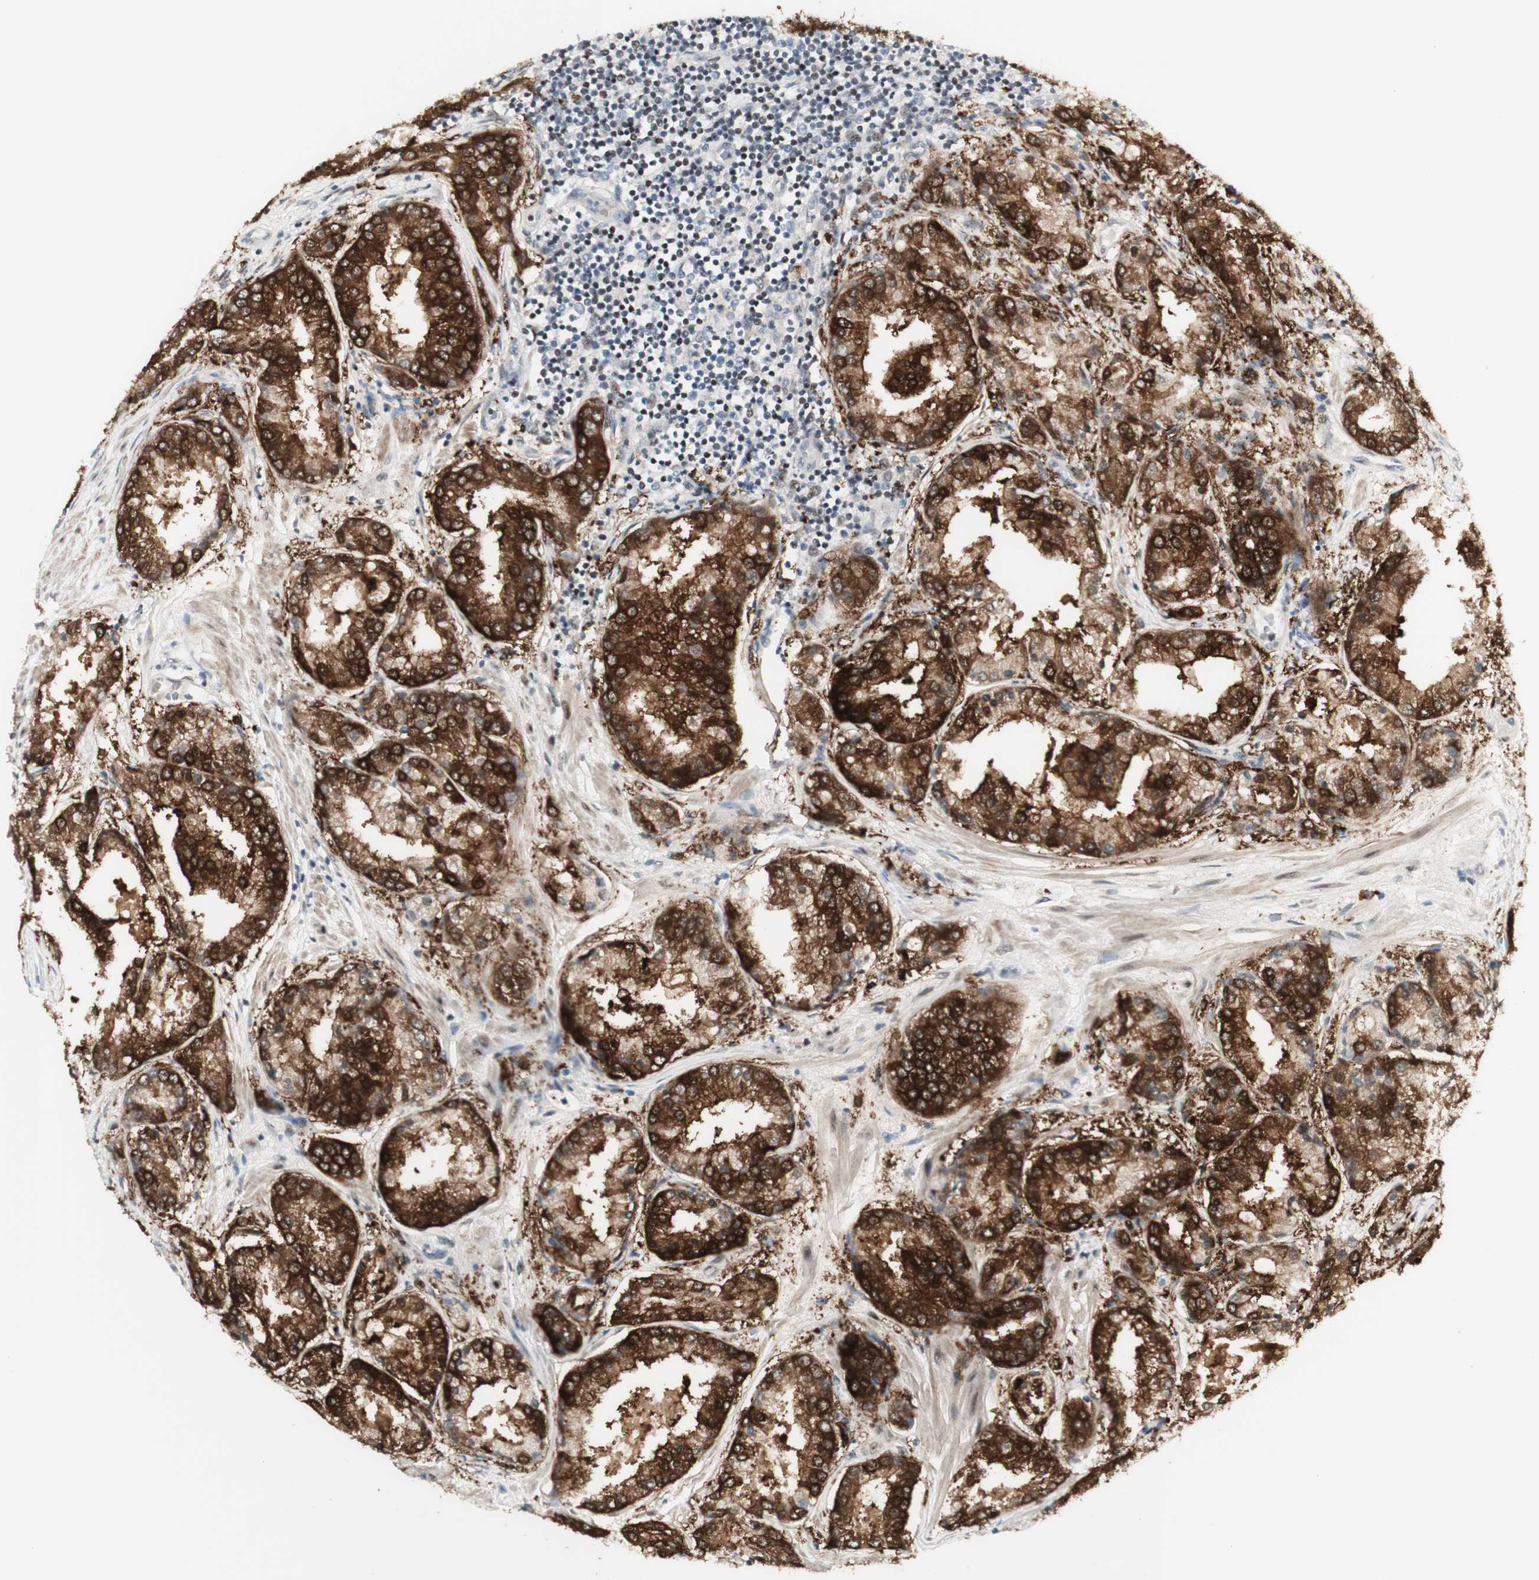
{"staining": {"intensity": "strong", "quantity": ">75%", "location": "cytoplasmic/membranous"}, "tissue": "prostate cancer", "cell_type": "Tumor cells", "image_type": "cancer", "snomed": [{"axis": "morphology", "description": "Adenocarcinoma, High grade"}, {"axis": "topography", "description": "Prostate"}], "caption": "Adenocarcinoma (high-grade) (prostate) tissue demonstrates strong cytoplasmic/membranous positivity in about >75% of tumor cells, visualized by immunohistochemistry.", "gene": "C1orf116", "patient": {"sex": "male", "age": 59}}